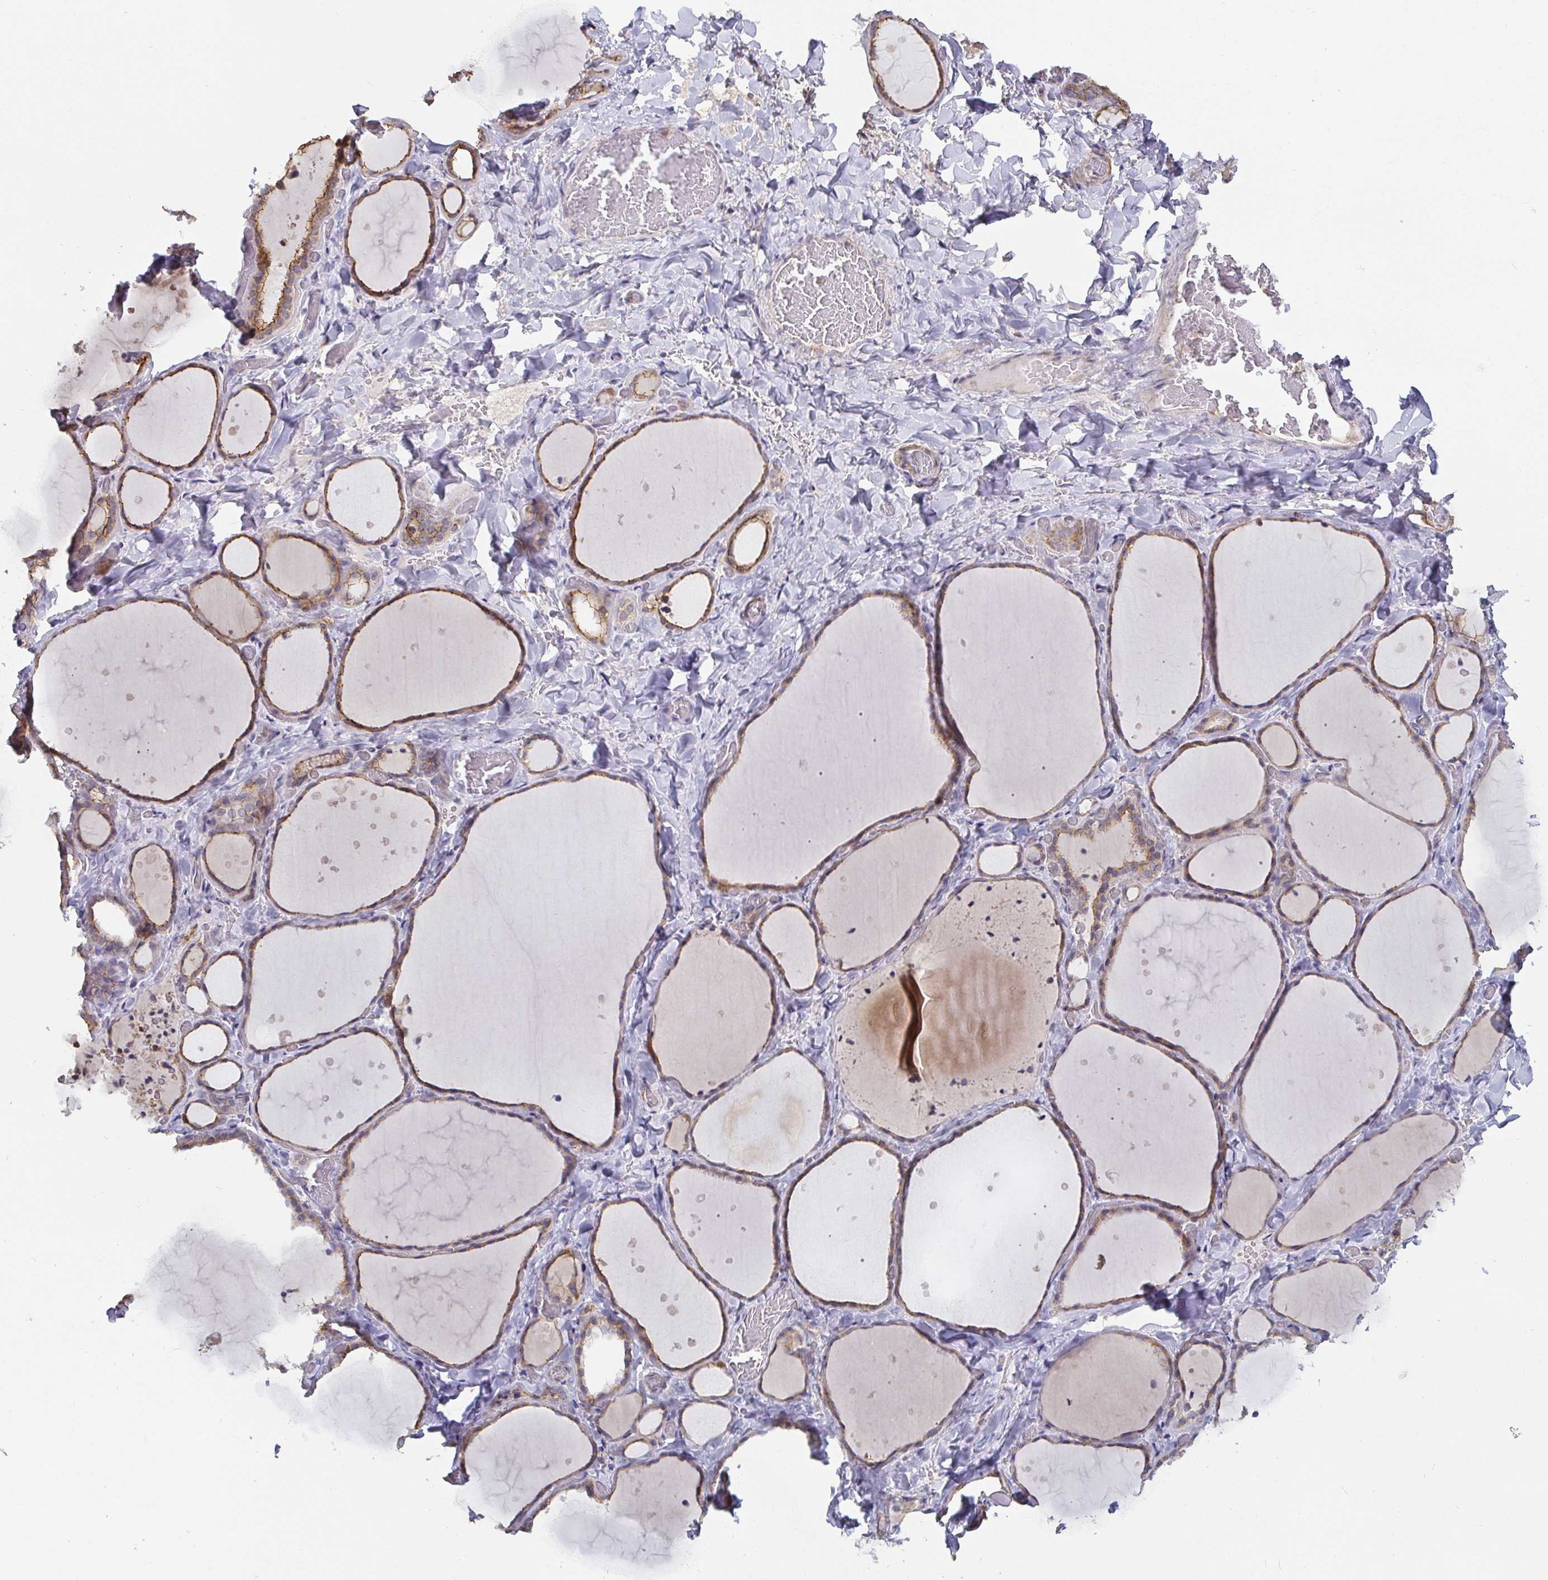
{"staining": {"intensity": "moderate", "quantity": "<25%", "location": "cytoplasmic/membranous"}, "tissue": "thyroid gland", "cell_type": "Glandular cells", "image_type": "normal", "snomed": [{"axis": "morphology", "description": "Normal tissue, NOS"}, {"axis": "topography", "description": "Thyroid gland"}], "caption": "Immunohistochemistry (IHC) photomicrograph of benign thyroid gland: human thyroid gland stained using immunohistochemistry reveals low levels of moderate protein expression localized specifically in the cytoplasmic/membranous of glandular cells, appearing as a cytoplasmic/membranous brown color.", "gene": "CDH18", "patient": {"sex": "female", "age": 36}}